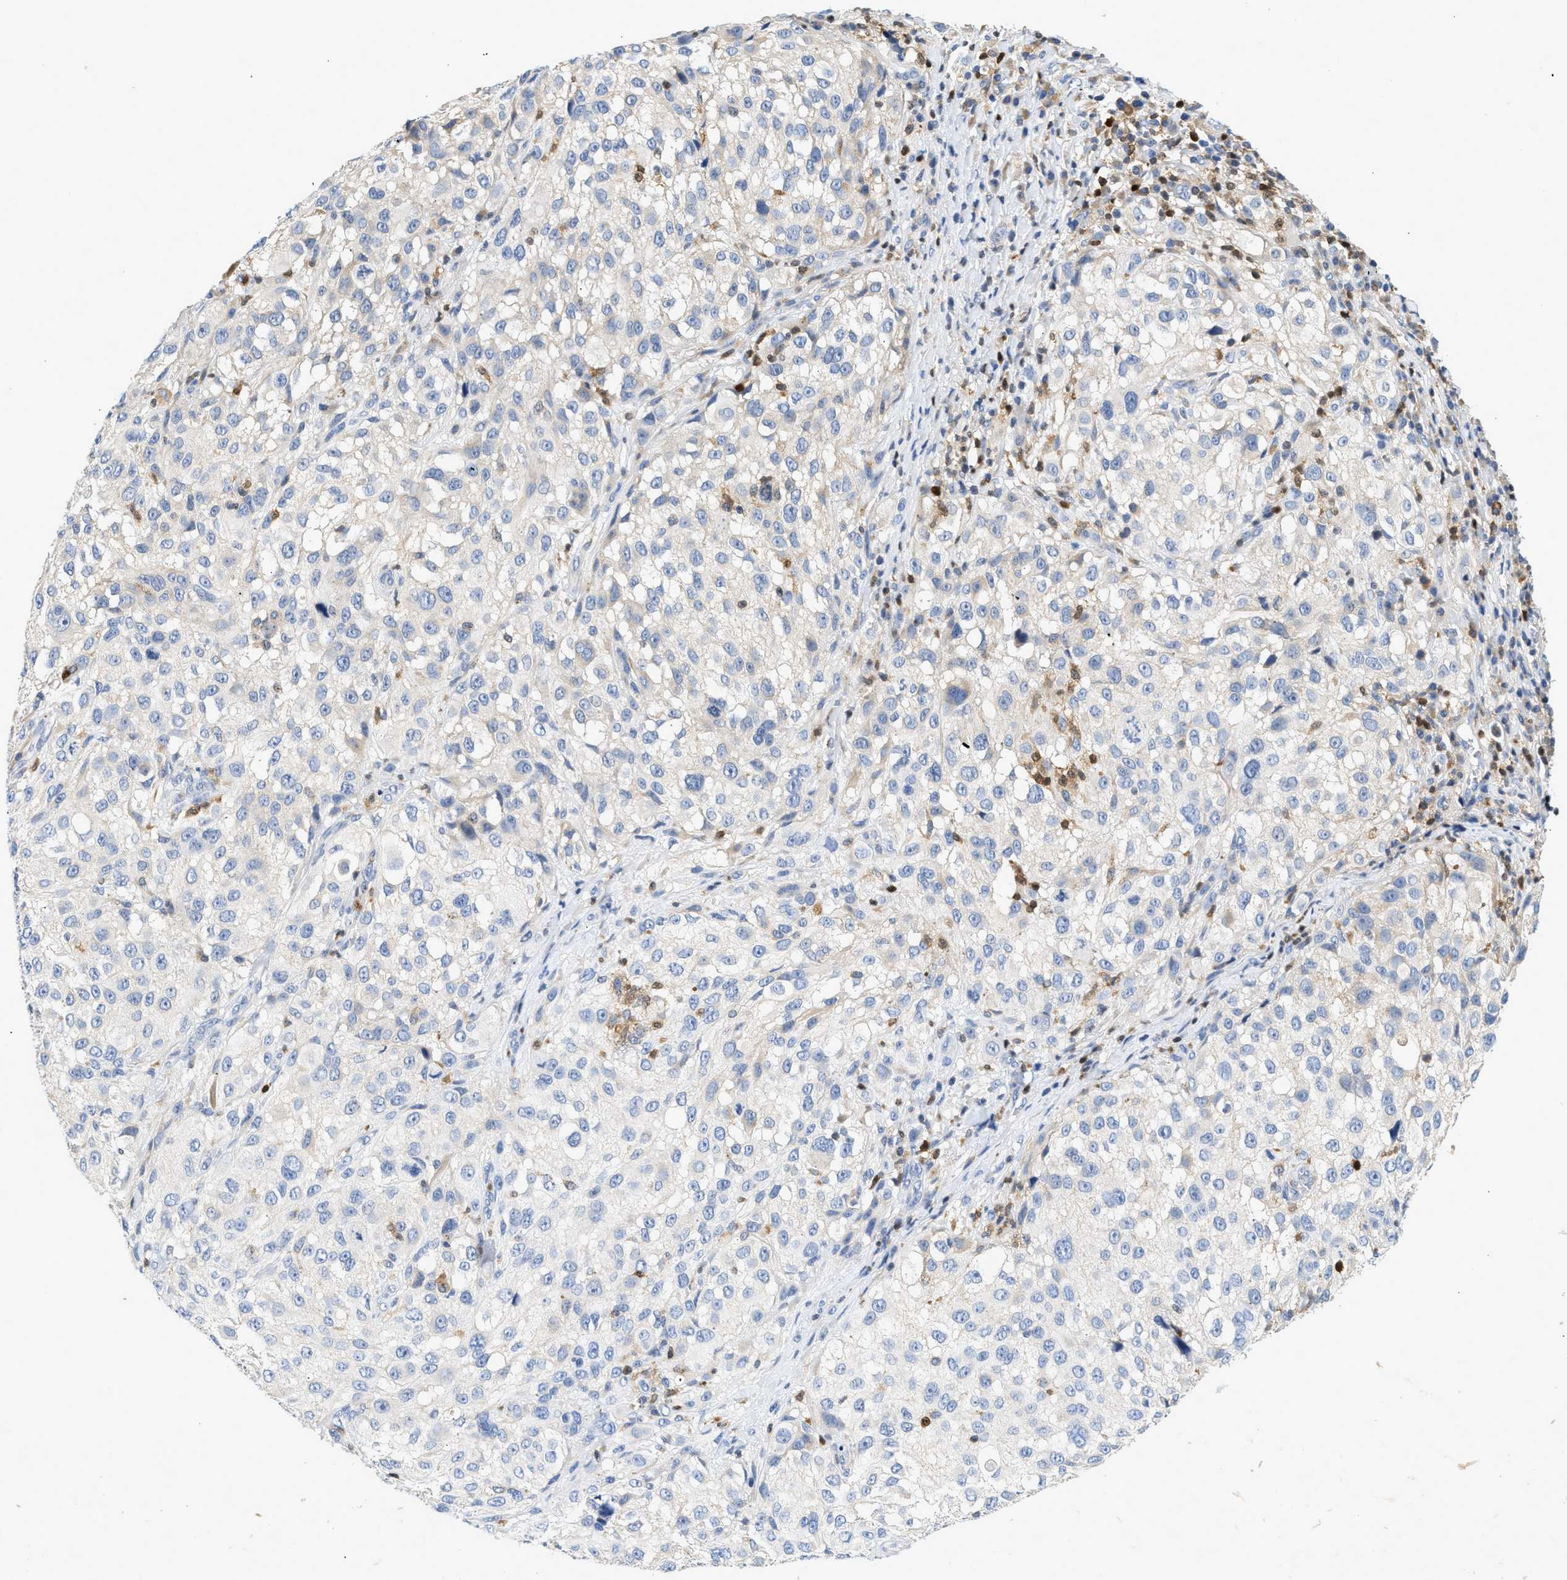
{"staining": {"intensity": "negative", "quantity": "none", "location": "none"}, "tissue": "melanoma", "cell_type": "Tumor cells", "image_type": "cancer", "snomed": [{"axis": "morphology", "description": "Necrosis, NOS"}, {"axis": "morphology", "description": "Malignant melanoma, NOS"}, {"axis": "topography", "description": "Skin"}], "caption": "Image shows no significant protein expression in tumor cells of malignant melanoma. (Brightfield microscopy of DAB immunohistochemistry at high magnification).", "gene": "SLIT2", "patient": {"sex": "female", "age": 87}}